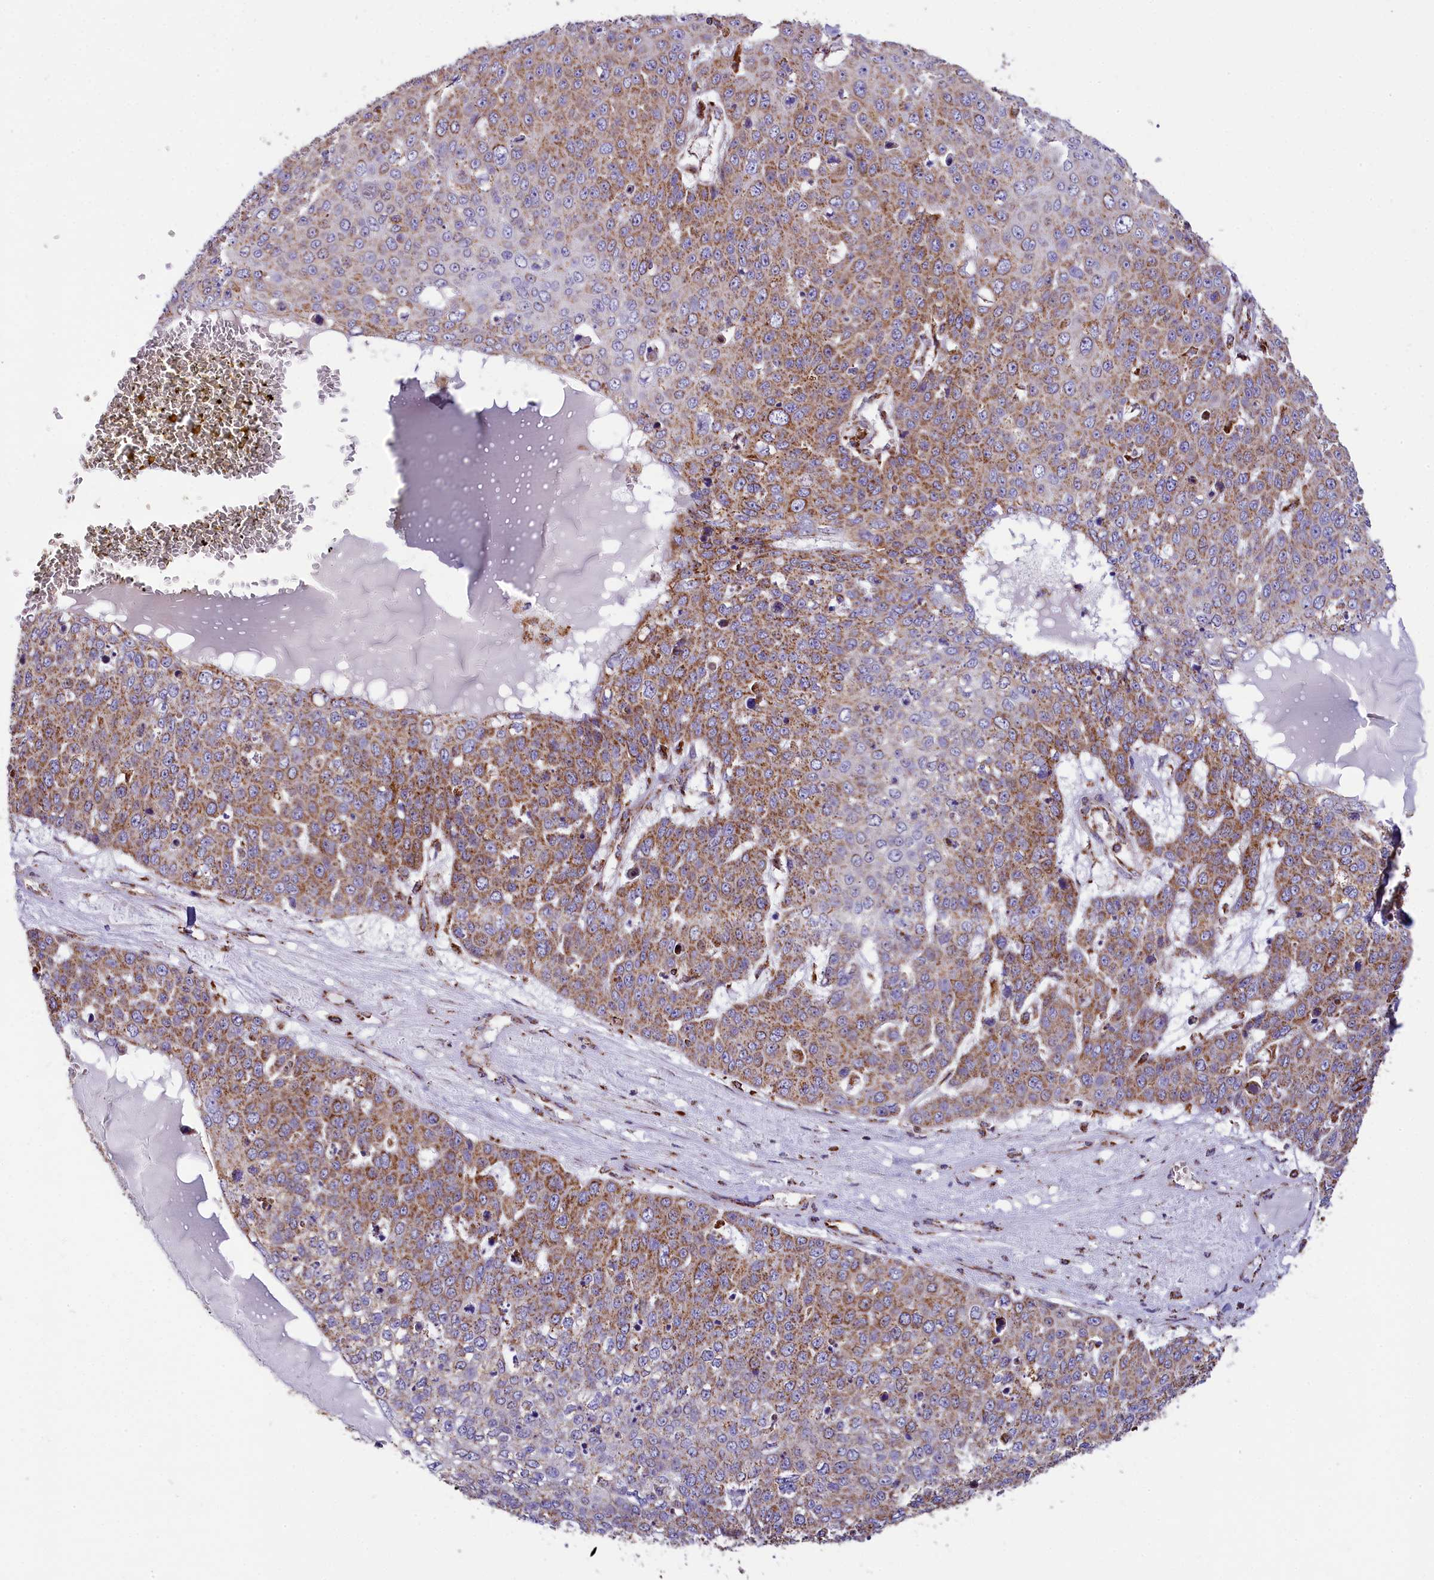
{"staining": {"intensity": "moderate", "quantity": ">75%", "location": "cytoplasmic/membranous"}, "tissue": "skin cancer", "cell_type": "Tumor cells", "image_type": "cancer", "snomed": [{"axis": "morphology", "description": "Squamous cell carcinoma, NOS"}, {"axis": "topography", "description": "Skin"}], "caption": "Approximately >75% of tumor cells in human skin cancer (squamous cell carcinoma) reveal moderate cytoplasmic/membranous protein positivity as visualized by brown immunohistochemical staining.", "gene": "NDUFA8", "patient": {"sex": "male", "age": 71}}